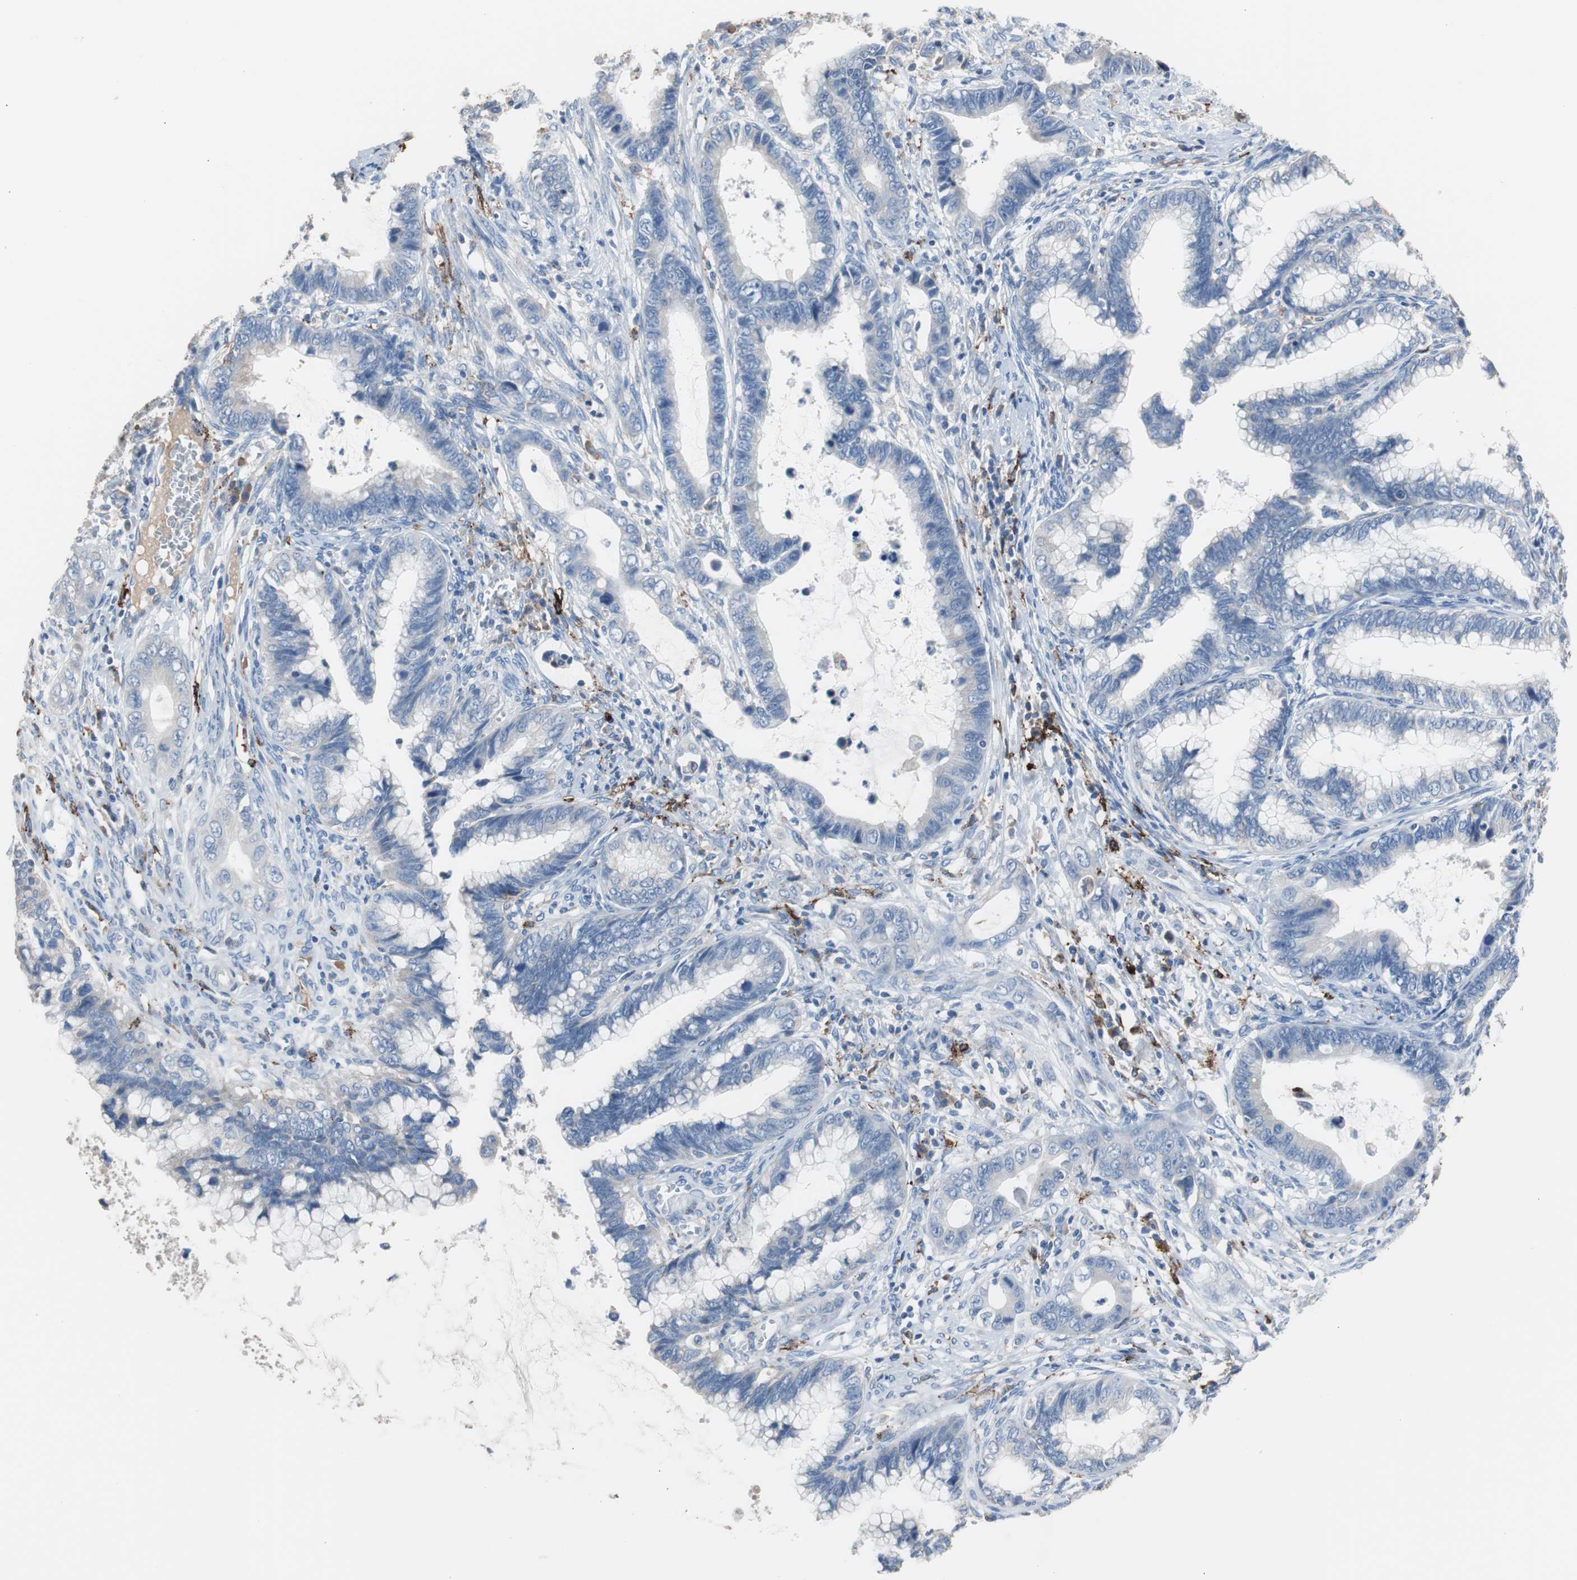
{"staining": {"intensity": "negative", "quantity": "none", "location": "none"}, "tissue": "cervical cancer", "cell_type": "Tumor cells", "image_type": "cancer", "snomed": [{"axis": "morphology", "description": "Adenocarcinoma, NOS"}, {"axis": "topography", "description": "Cervix"}], "caption": "IHC of cervical cancer (adenocarcinoma) displays no expression in tumor cells.", "gene": "FCGR2B", "patient": {"sex": "female", "age": 44}}